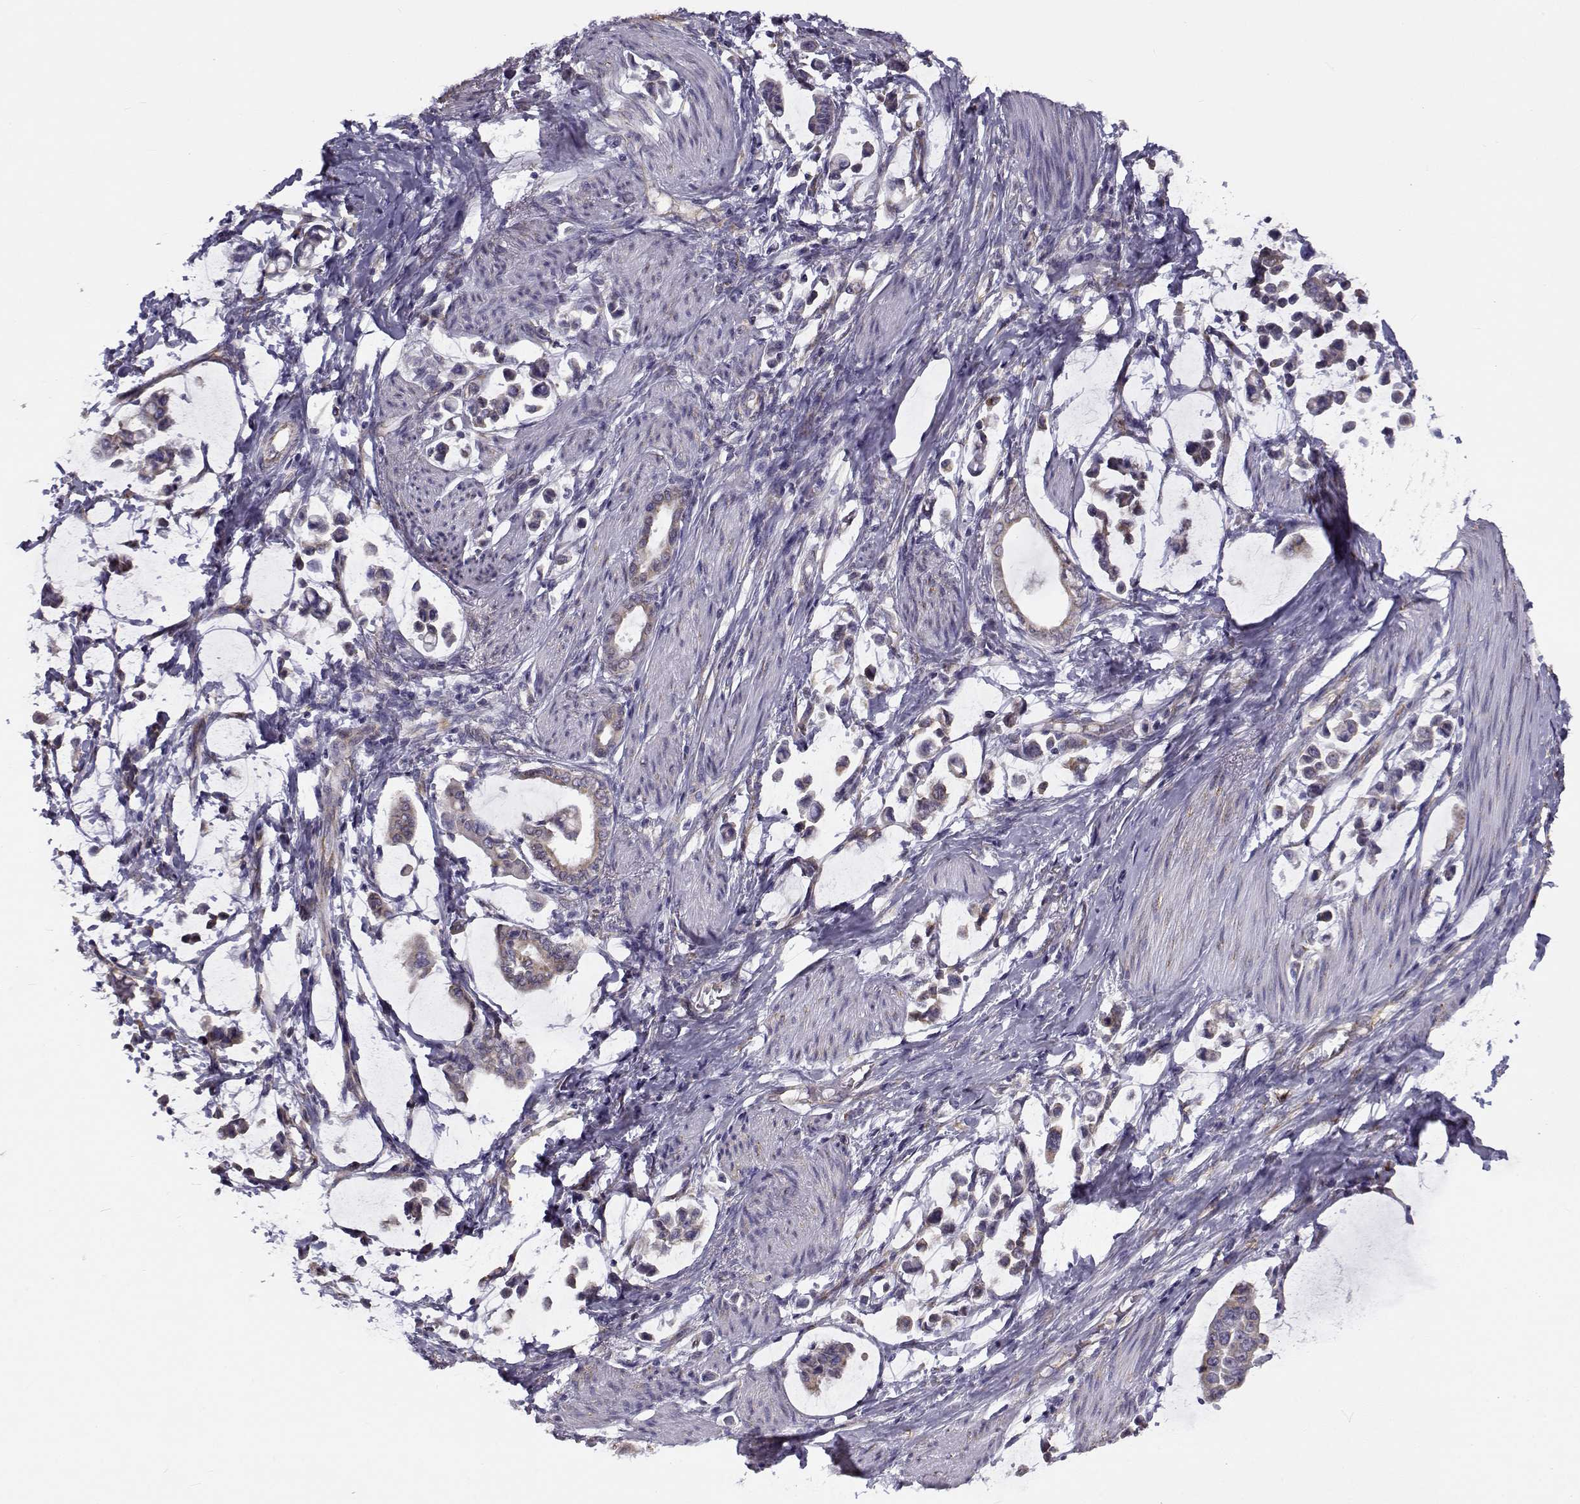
{"staining": {"intensity": "weak", "quantity": "25%-75%", "location": "cytoplasmic/membranous"}, "tissue": "stomach cancer", "cell_type": "Tumor cells", "image_type": "cancer", "snomed": [{"axis": "morphology", "description": "Adenocarcinoma, NOS"}, {"axis": "topography", "description": "Stomach"}], "caption": "This micrograph exhibits IHC staining of human adenocarcinoma (stomach), with low weak cytoplasmic/membranous staining in approximately 25%-75% of tumor cells.", "gene": "BEND6", "patient": {"sex": "male", "age": 82}}